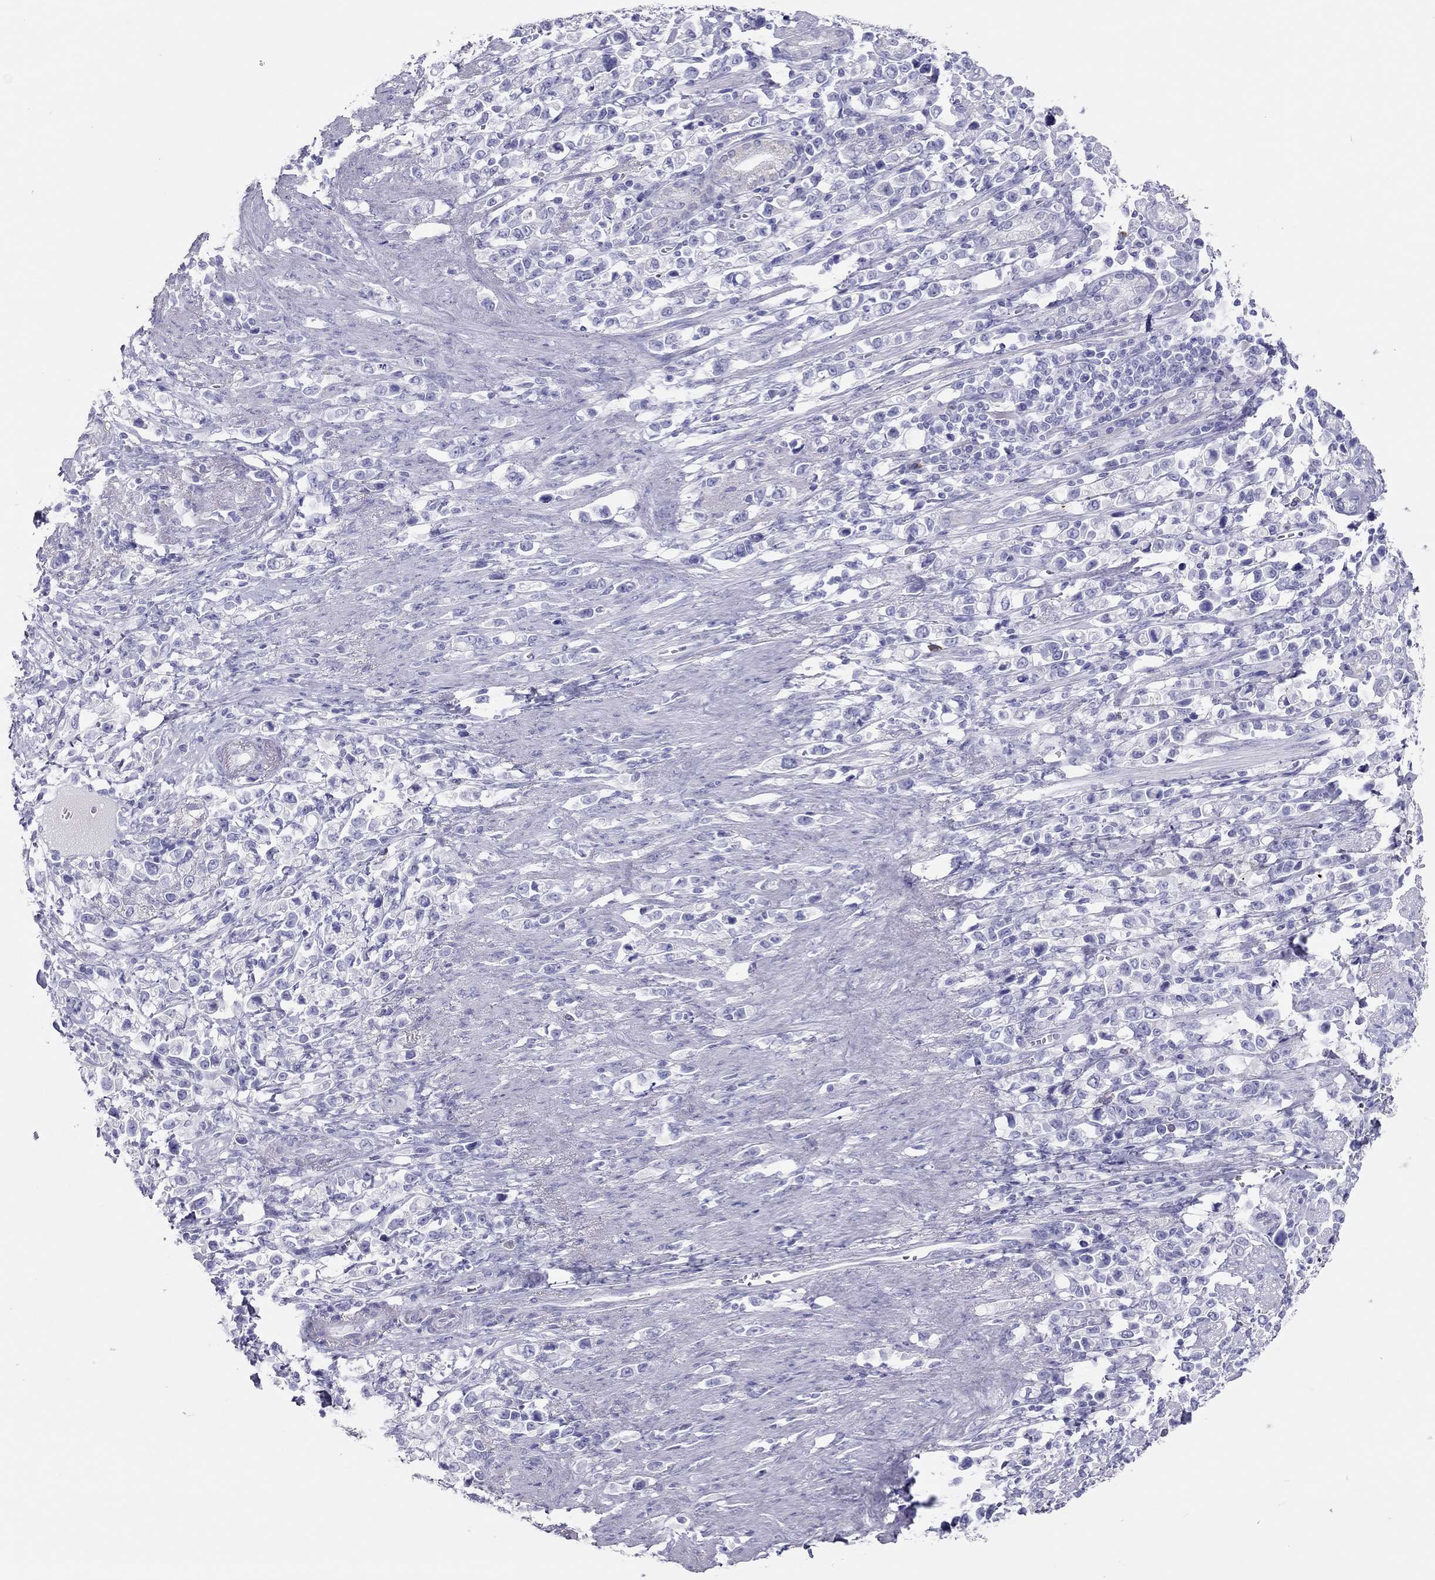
{"staining": {"intensity": "negative", "quantity": "none", "location": "none"}, "tissue": "stomach cancer", "cell_type": "Tumor cells", "image_type": "cancer", "snomed": [{"axis": "morphology", "description": "Adenocarcinoma, NOS"}, {"axis": "topography", "description": "Stomach"}], "caption": "This micrograph is of adenocarcinoma (stomach) stained with IHC to label a protein in brown with the nuclei are counter-stained blue. There is no staining in tumor cells. (DAB (3,3'-diaminobenzidine) immunohistochemistry with hematoxylin counter stain).", "gene": "TSHB", "patient": {"sex": "male", "age": 63}}